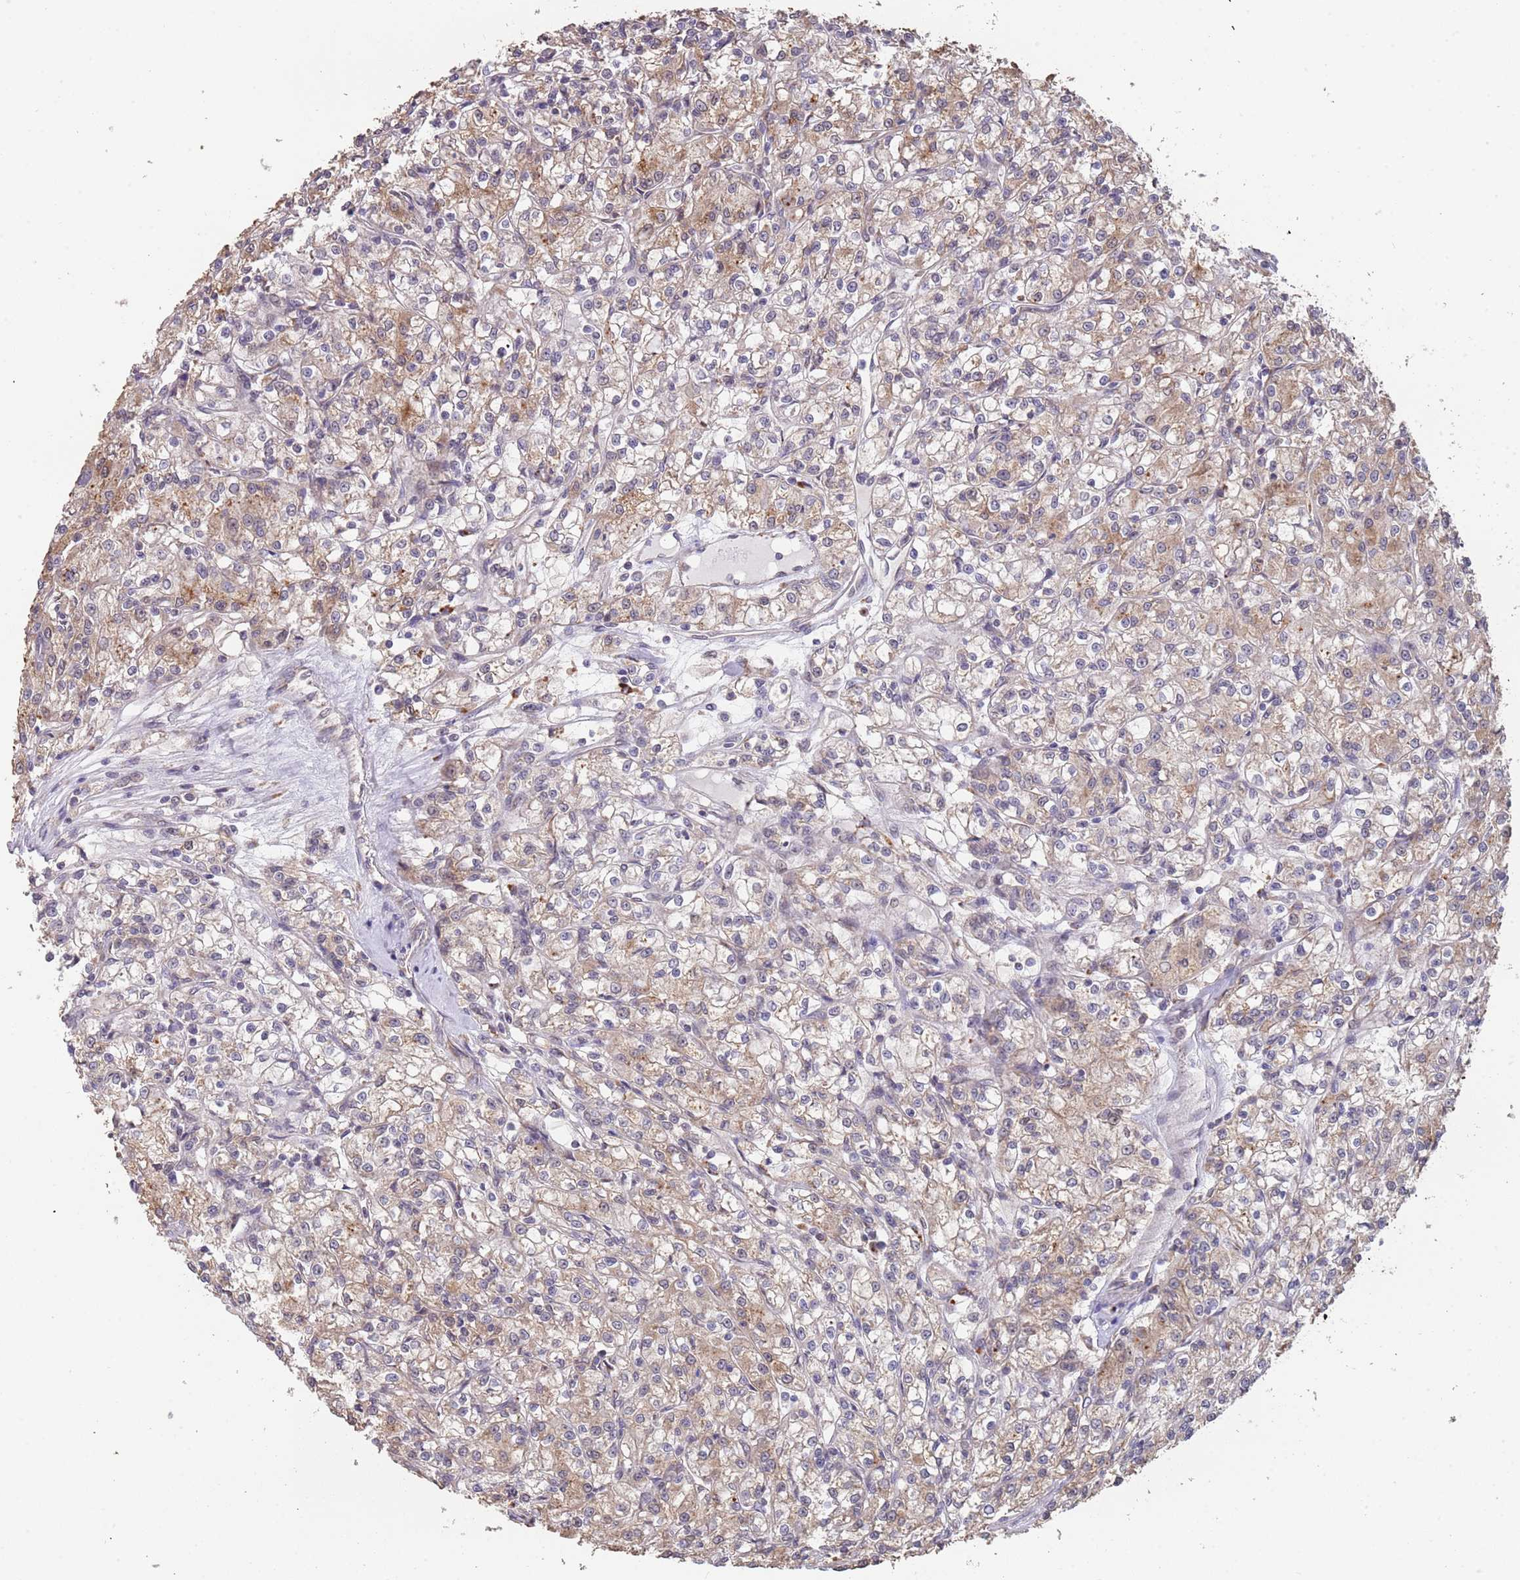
{"staining": {"intensity": "weak", "quantity": "25%-75%", "location": "cytoplasmic/membranous"}, "tissue": "renal cancer", "cell_type": "Tumor cells", "image_type": "cancer", "snomed": [{"axis": "morphology", "description": "Adenocarcinoma, NOS"}, {"axis": "topography", "description": "Kidney"}], "caption": "Weak cytoplasmic/membranous protein staining is seen in about 25%-75% of tumor cells in renal cancer.", "gene": "TMEM64", "patient": {"sex": "female", "age": 59}}